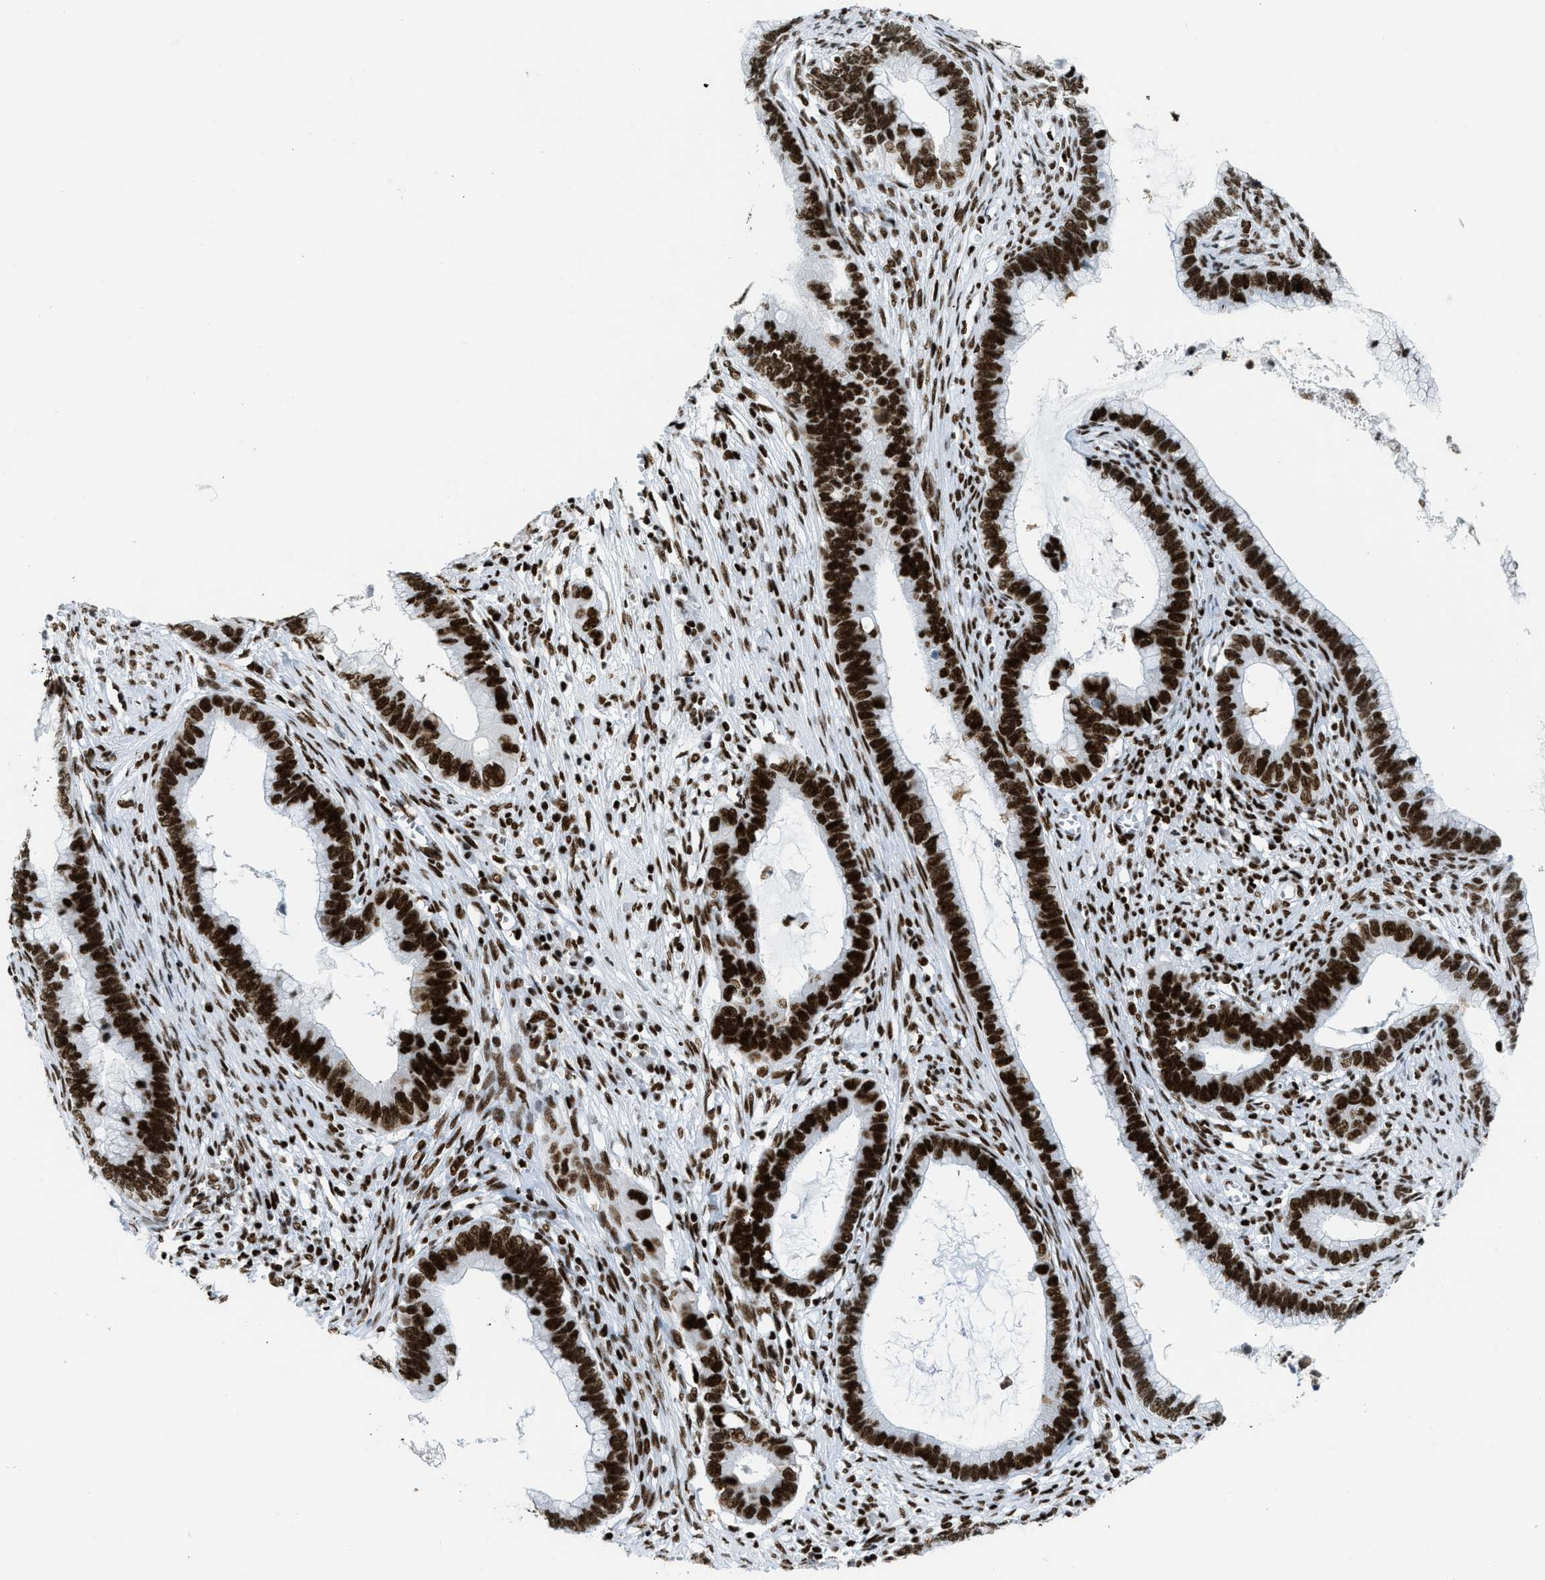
{"staining": {"intensity": "strong", "quantity": ">75%", "location": "nuclear"}, "tissue": "cervical cancer", "cell_type": "Tumor cells", "image_type": "cancer", "snomed": [{"axis": "morphology", "description": "Adenocarcinoma, NOS"}, {"axis": "topography", "description": "Cervix"}], "caption": "A high amount of strong nuclear expression is present in approximately >75% of tumor cells in cervical cancer tissue. (DAB IHC, brown staining for protein, blue staining for nuclei).", "gene": "PIF1", "patient": {"sex": "female", "age": 44}}